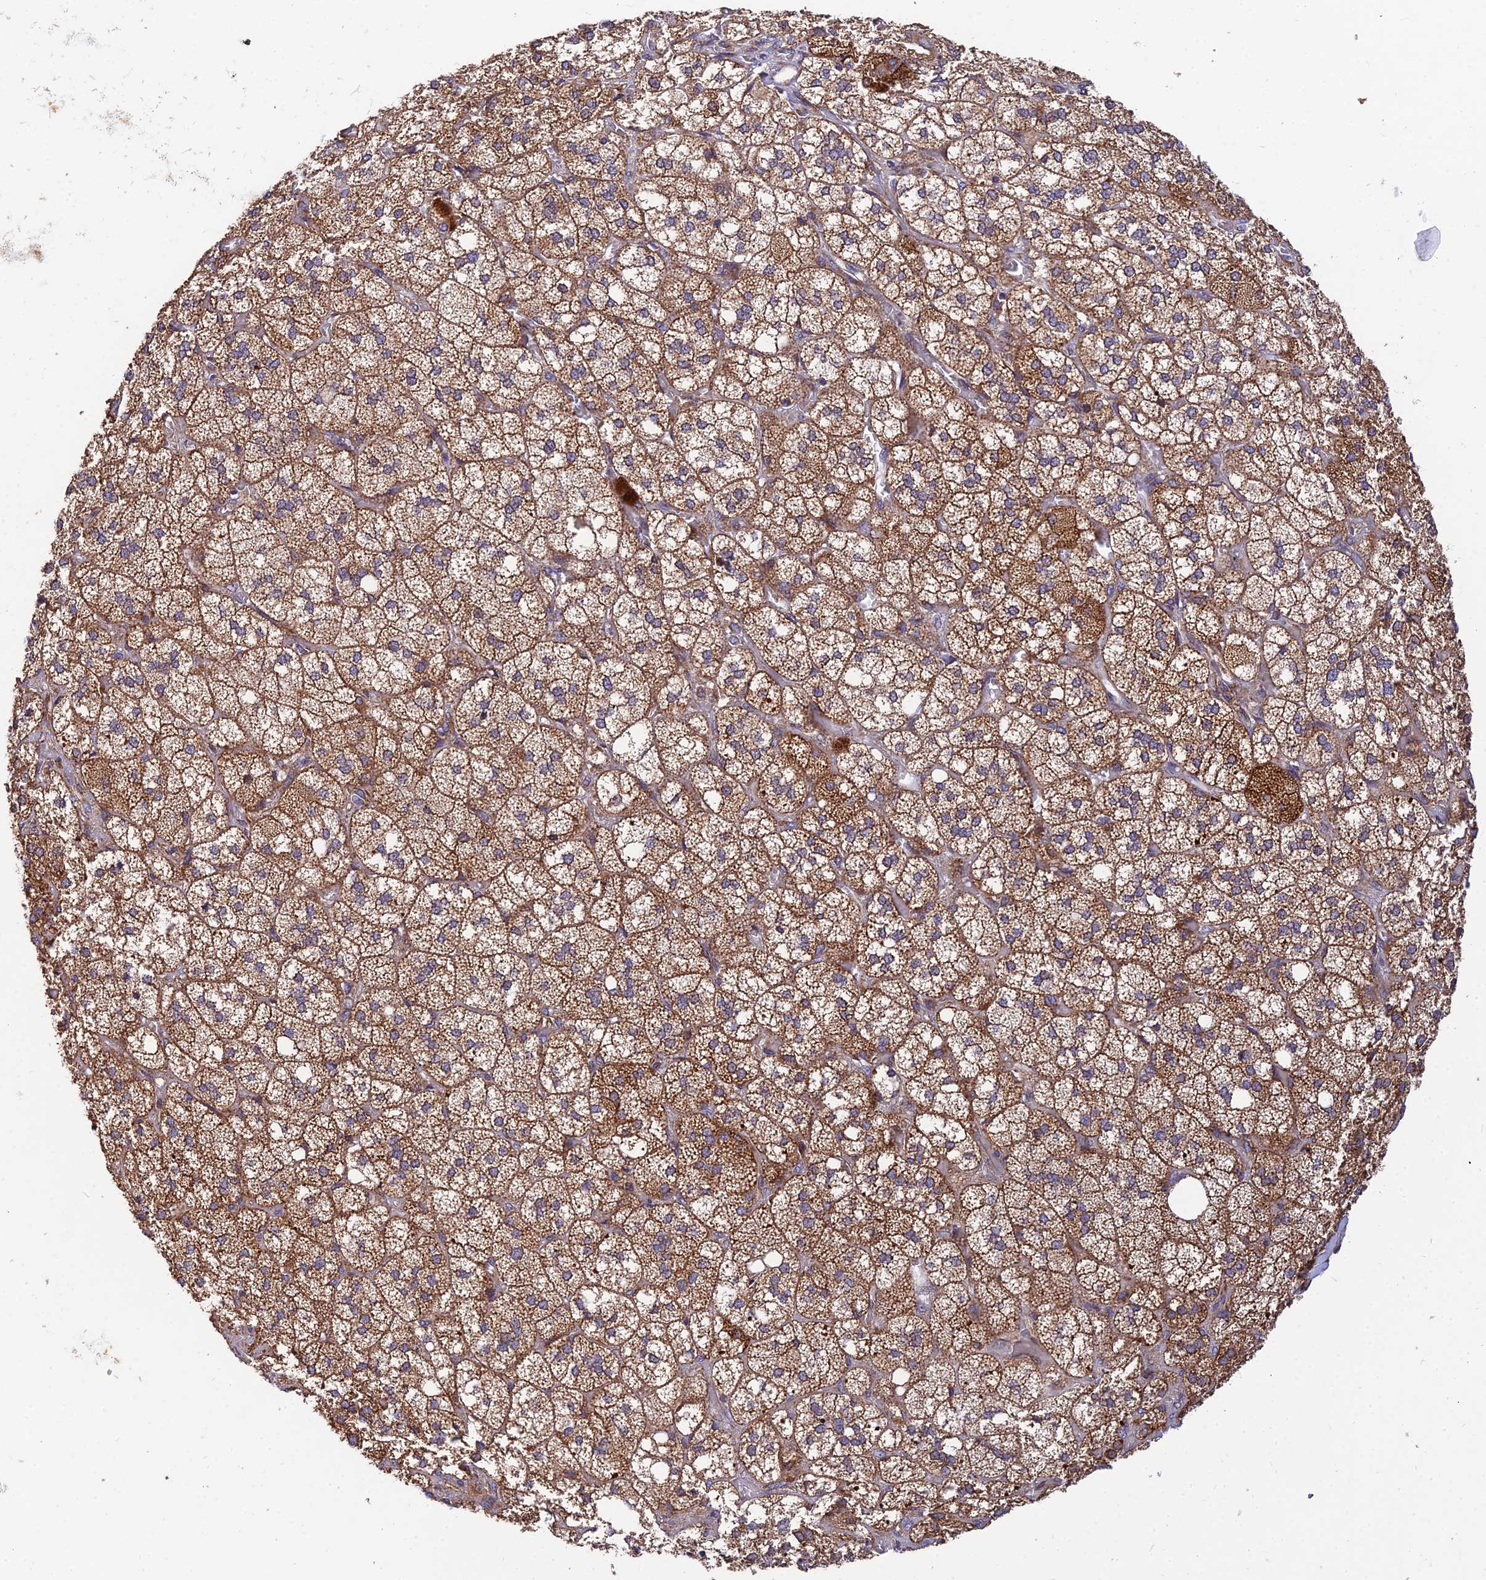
{"staining": {"intensity": "moderate", "quantity": ">75%", "location": "cytoplasmic/membranous"}, "tissue": "adrenal gland", "cell_type": "Glandular cells", "image_type": "normal", "snomed": [{"axis": "morphology", "description": "Normal tissue, NOS"}, {"axis": "topography", "description": "Adrenal gland"}], "caption": "This micrograph shows immunohistochemistry staining of normal human adrenal gland, with medium moderate cytoplasmic/membranous staining in about >75% of glandular cells.", "gene": "PODNL1", "patient": {"sex": "male", "age": 61}}